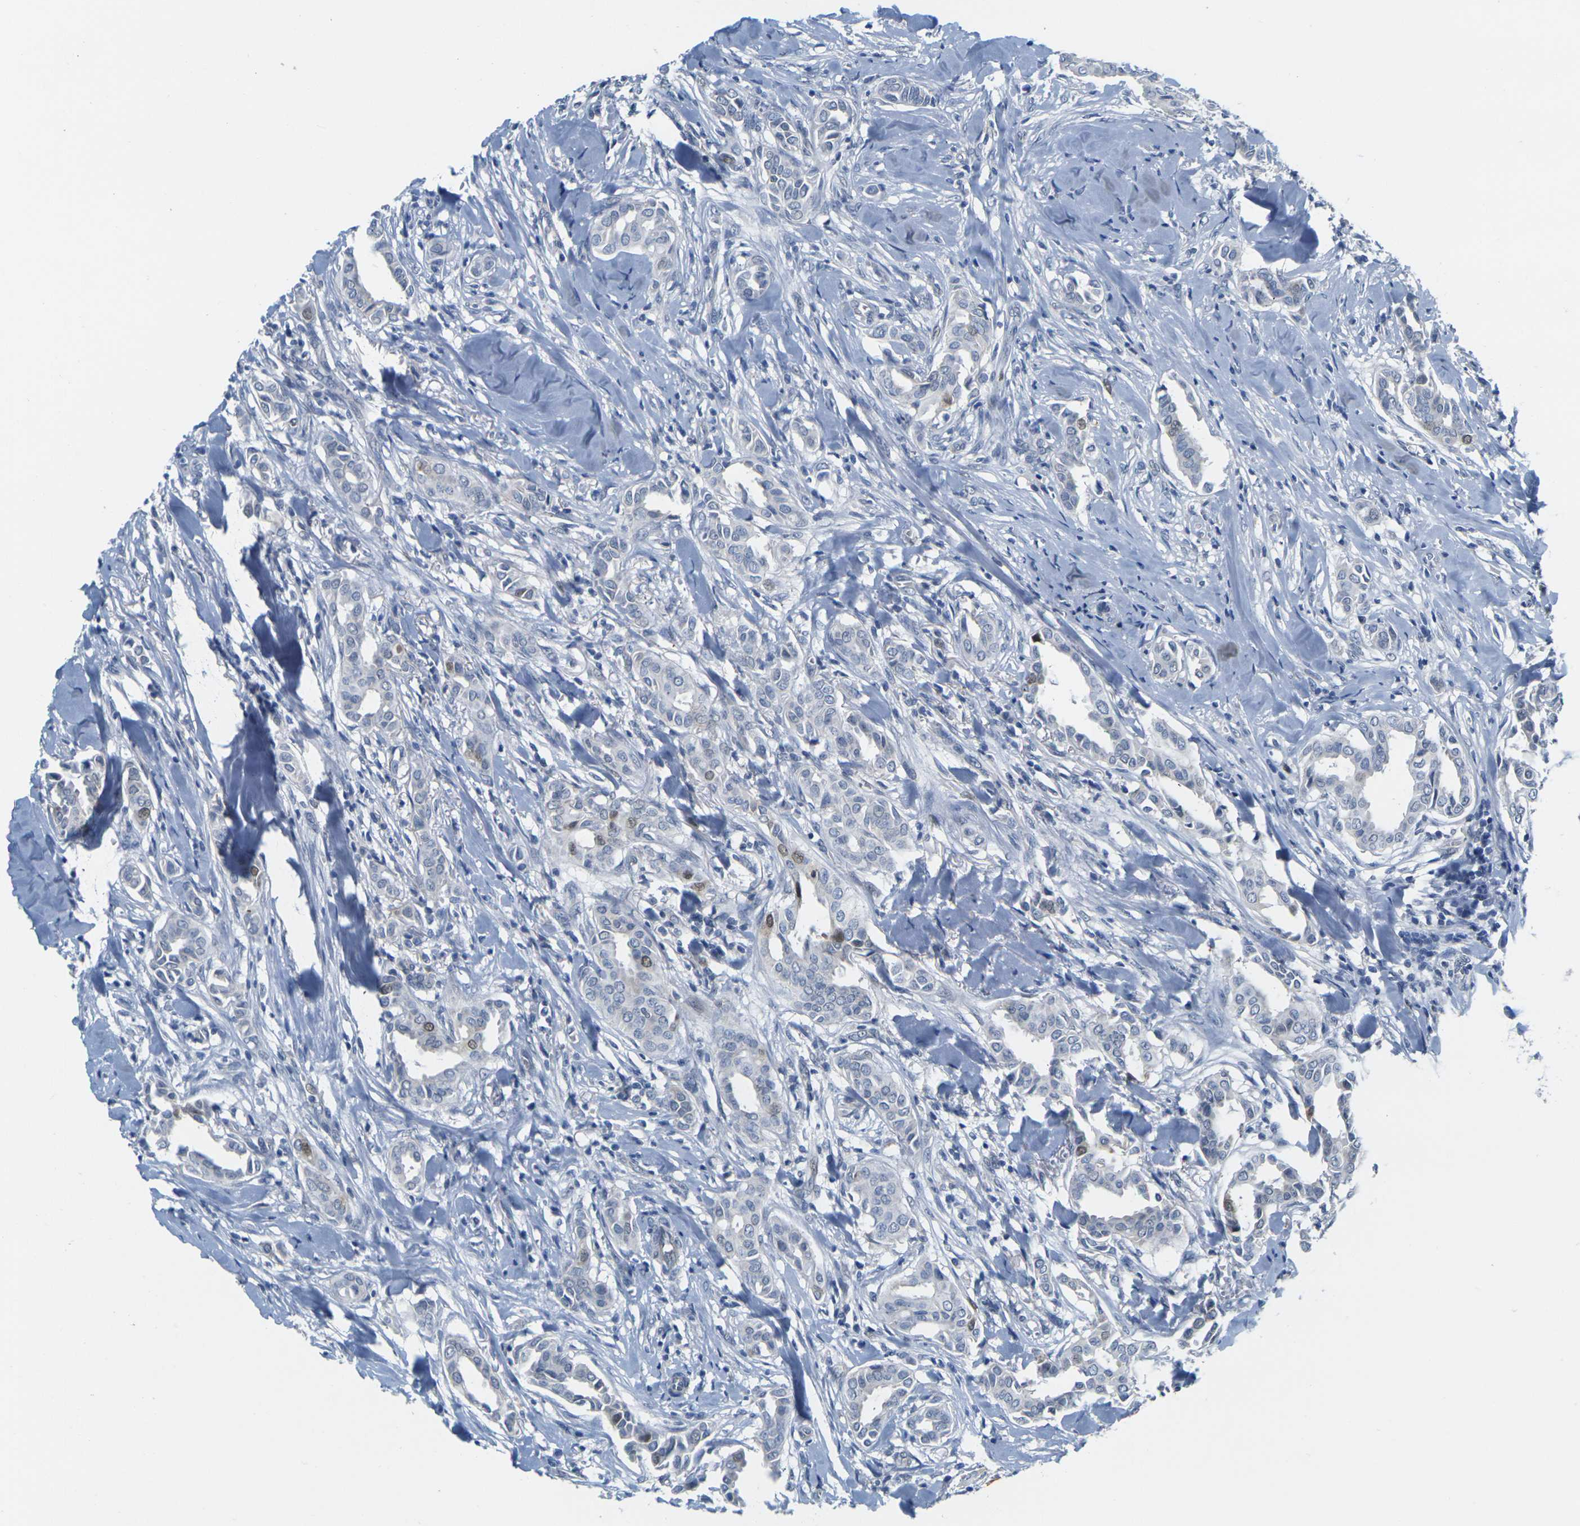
{"staining": {"intensity": "moderate", "quantity": "<25%", "location": "nuclear"}, "tissue": "head and neck cancer", "cell_type": "Tumor cells", "image_type": "cancer", "snomed": [{"axis": "morphology", "description": "Adenocarcinoma, NOS"}, {"axis": "topography", "description": "Salivary gland"}, {"axis": "topography", "description": "Head-Neck"}], "caption": "This image displays head and neck adenocarcinoma stained with IHC to label a protein in brown. The nuclear of tumor cells show moderate positivity for the protein. Nuclei are counter-stained blue.", "gene": "CDK2", "patient": {"sex": "female", "age": 59}}